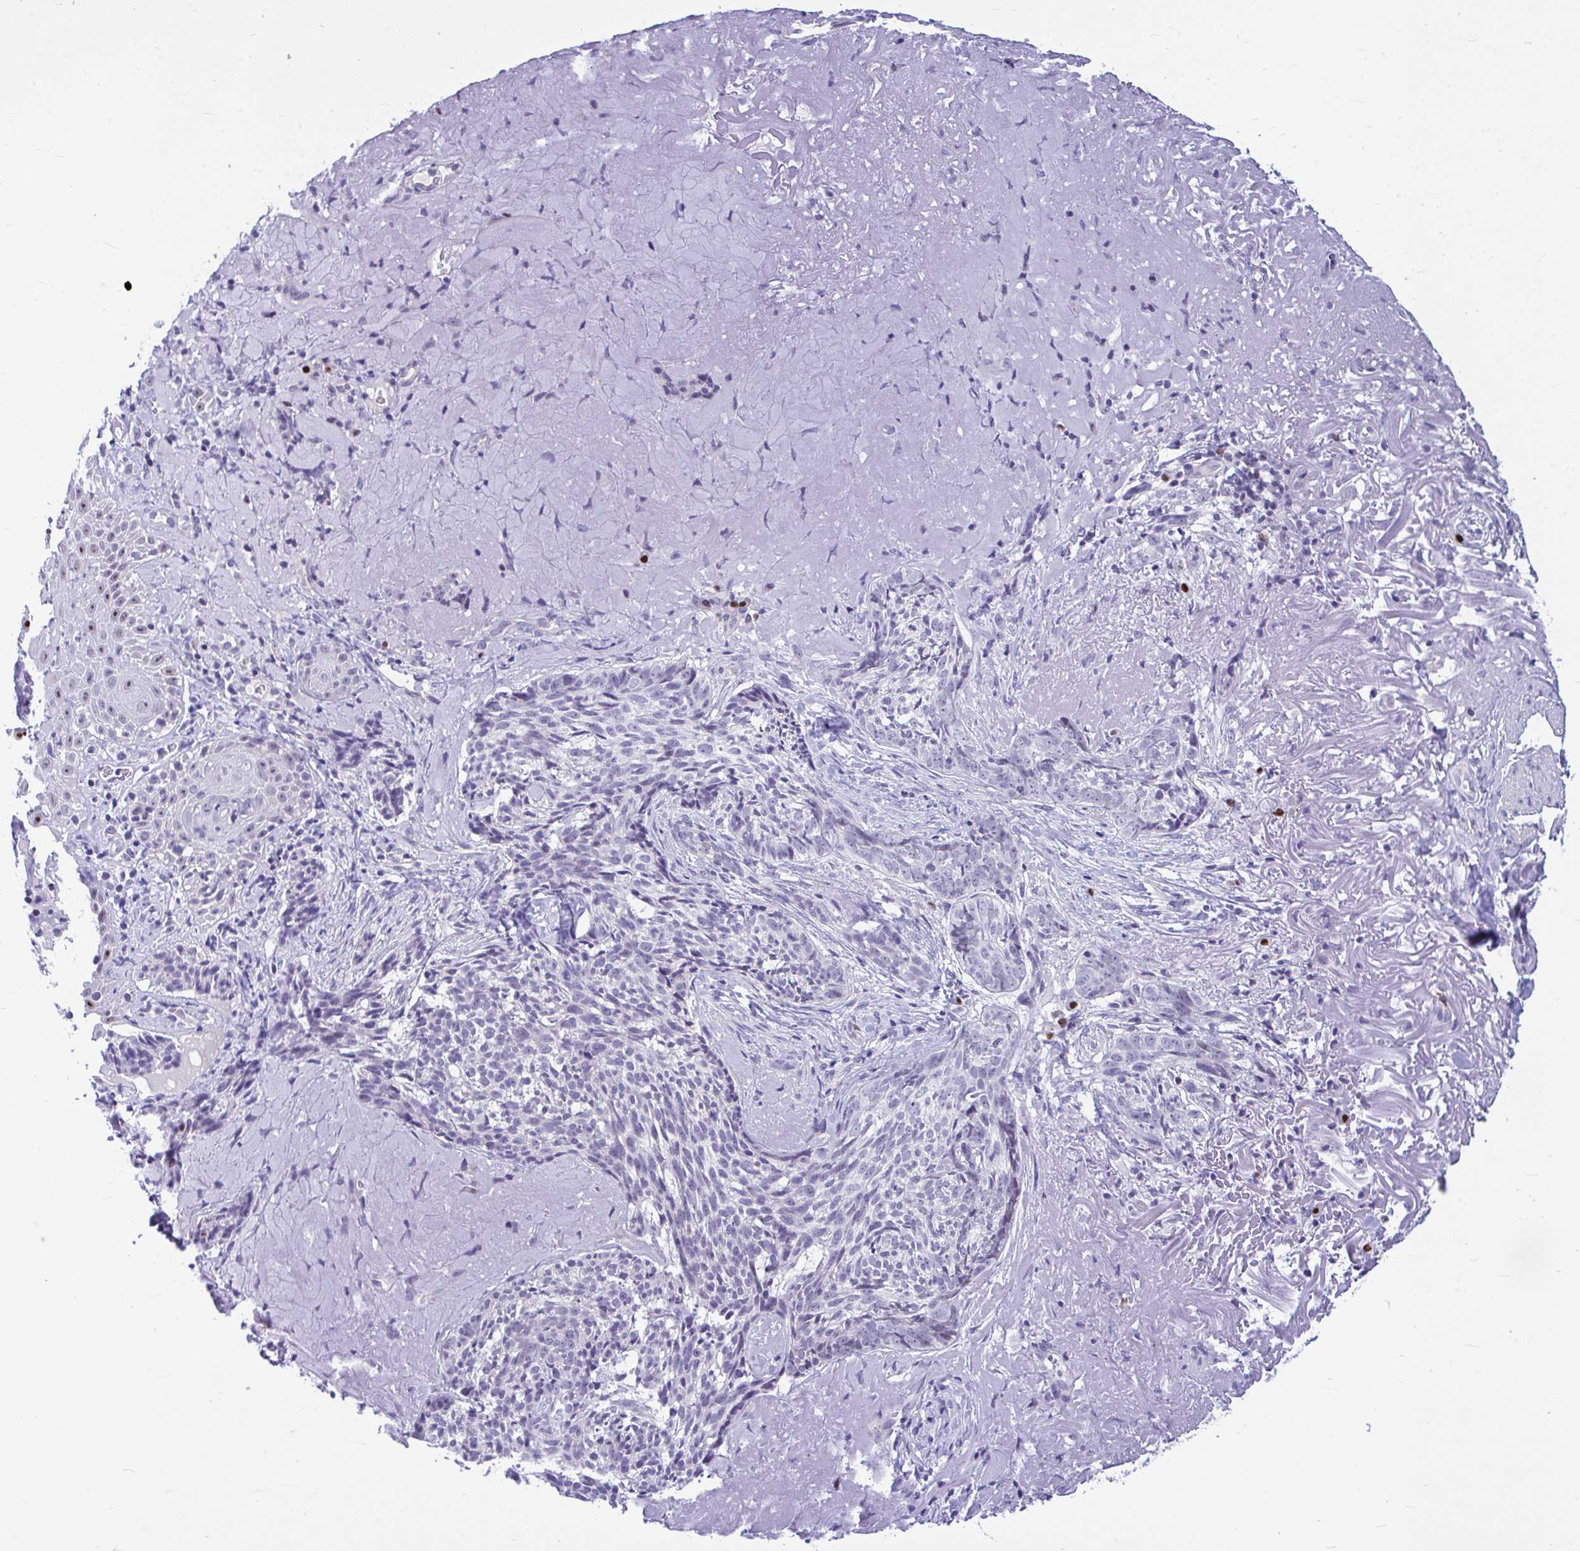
{"staining": {"intensity": "negative", "quantity": "none", "location": "none"}, "tissue": "skin cancer", "cell_type": "Tumor cells", "image_type": "cancer", "snomed": [{"axis": "morphology", "description": "Basal cell carcinoma"}, {"axis": "topography", "description": "Skin"}, {"axis": "topography", "description": "Skin of face"}], "caption": "The micrograph exhibits no staining of tumor cells in skin cancer.", "gene": "SLC25A51", "patient": {"sex": "female", "age": 95}}